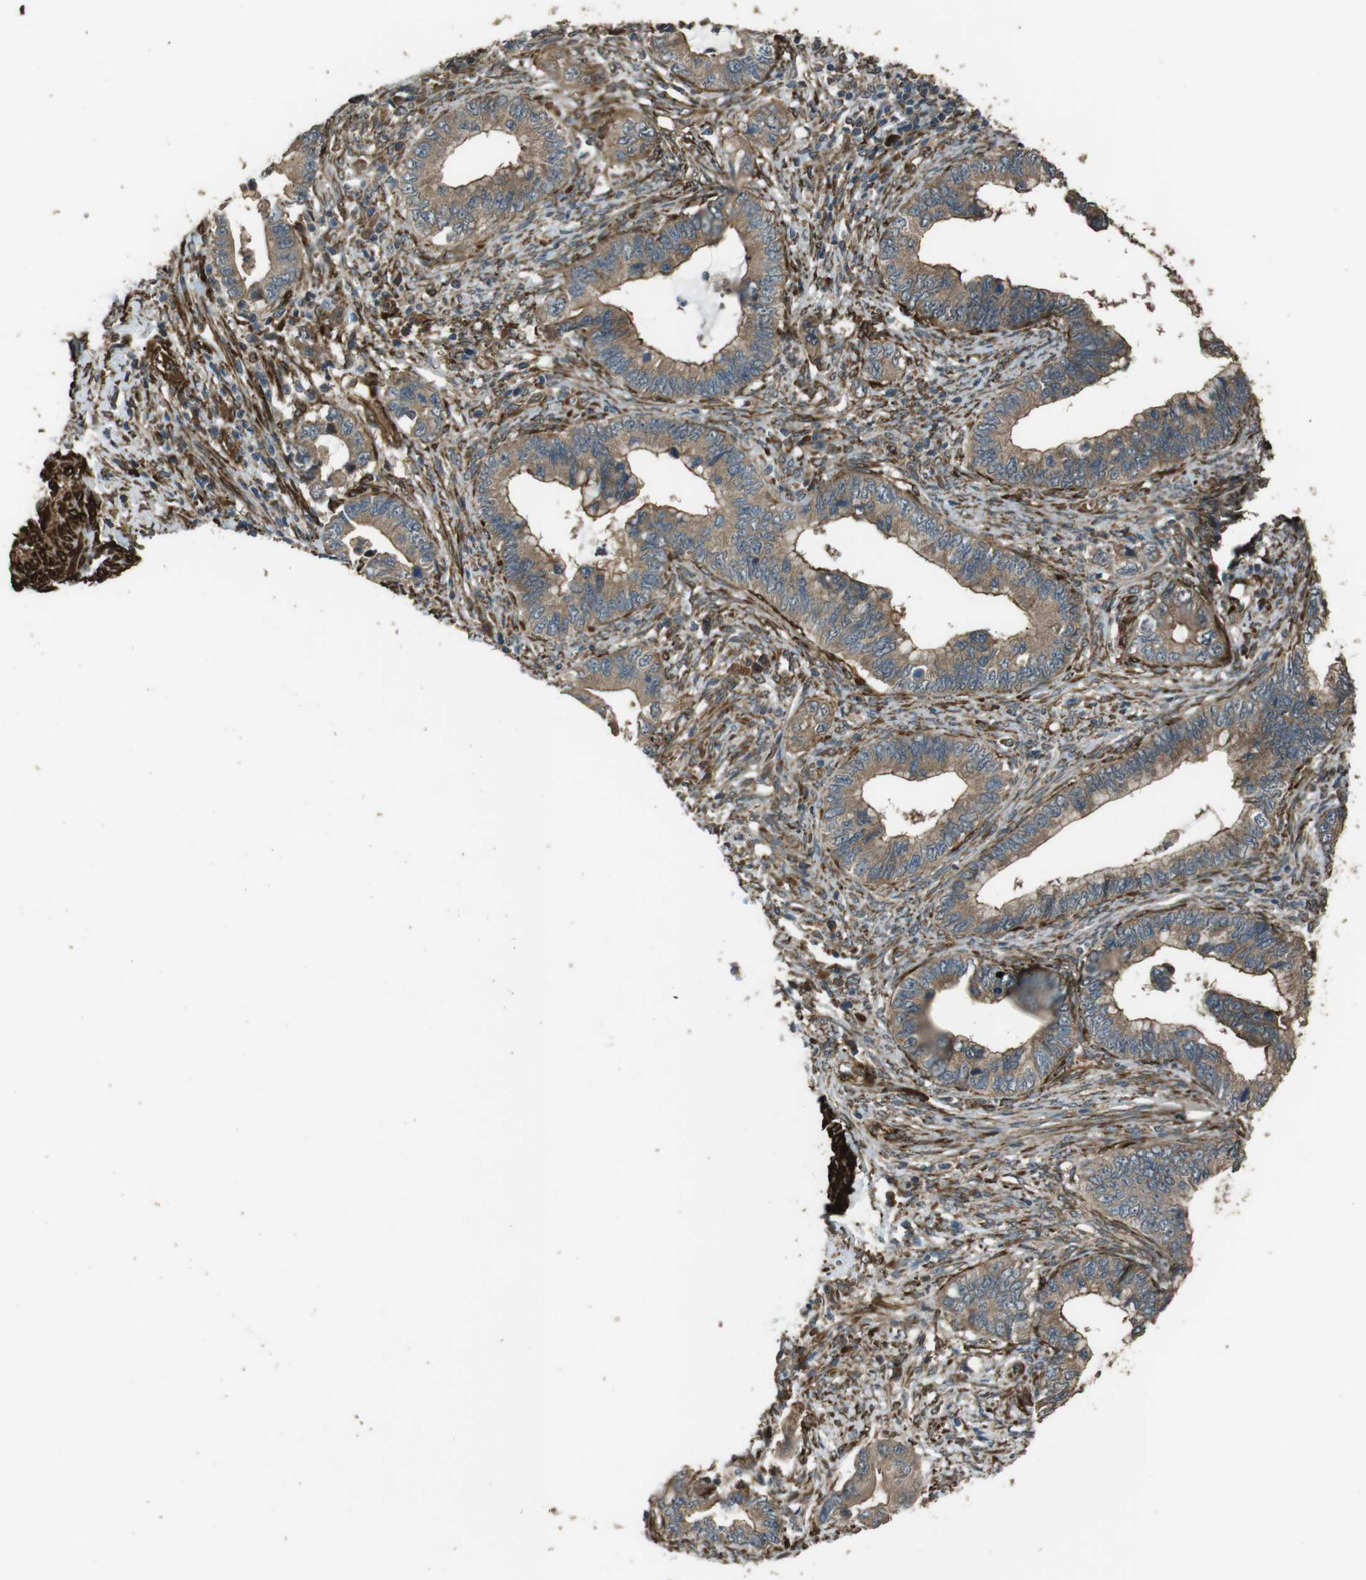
{"staining": {"intensity": "moderate", "quantity": ">75%", "location": "cytoplasmic/membranous"}, "tissue": "cervical cancer", "cell_type": "Tumor cells", "image_type": "cancer", "snomed": [{"axis": "morphology", "description": "Adenocarcinoma, NOS"}, {"axis": "topography", "description": "Cervix"}], "caption": "Tumor cells show medium levels of moderate cytoplasmic/membranous staining in approximately >75% of cells in human cervical cancer.", "gene": "MSRB3", "patient": {"sex": "female", "age": 44}}